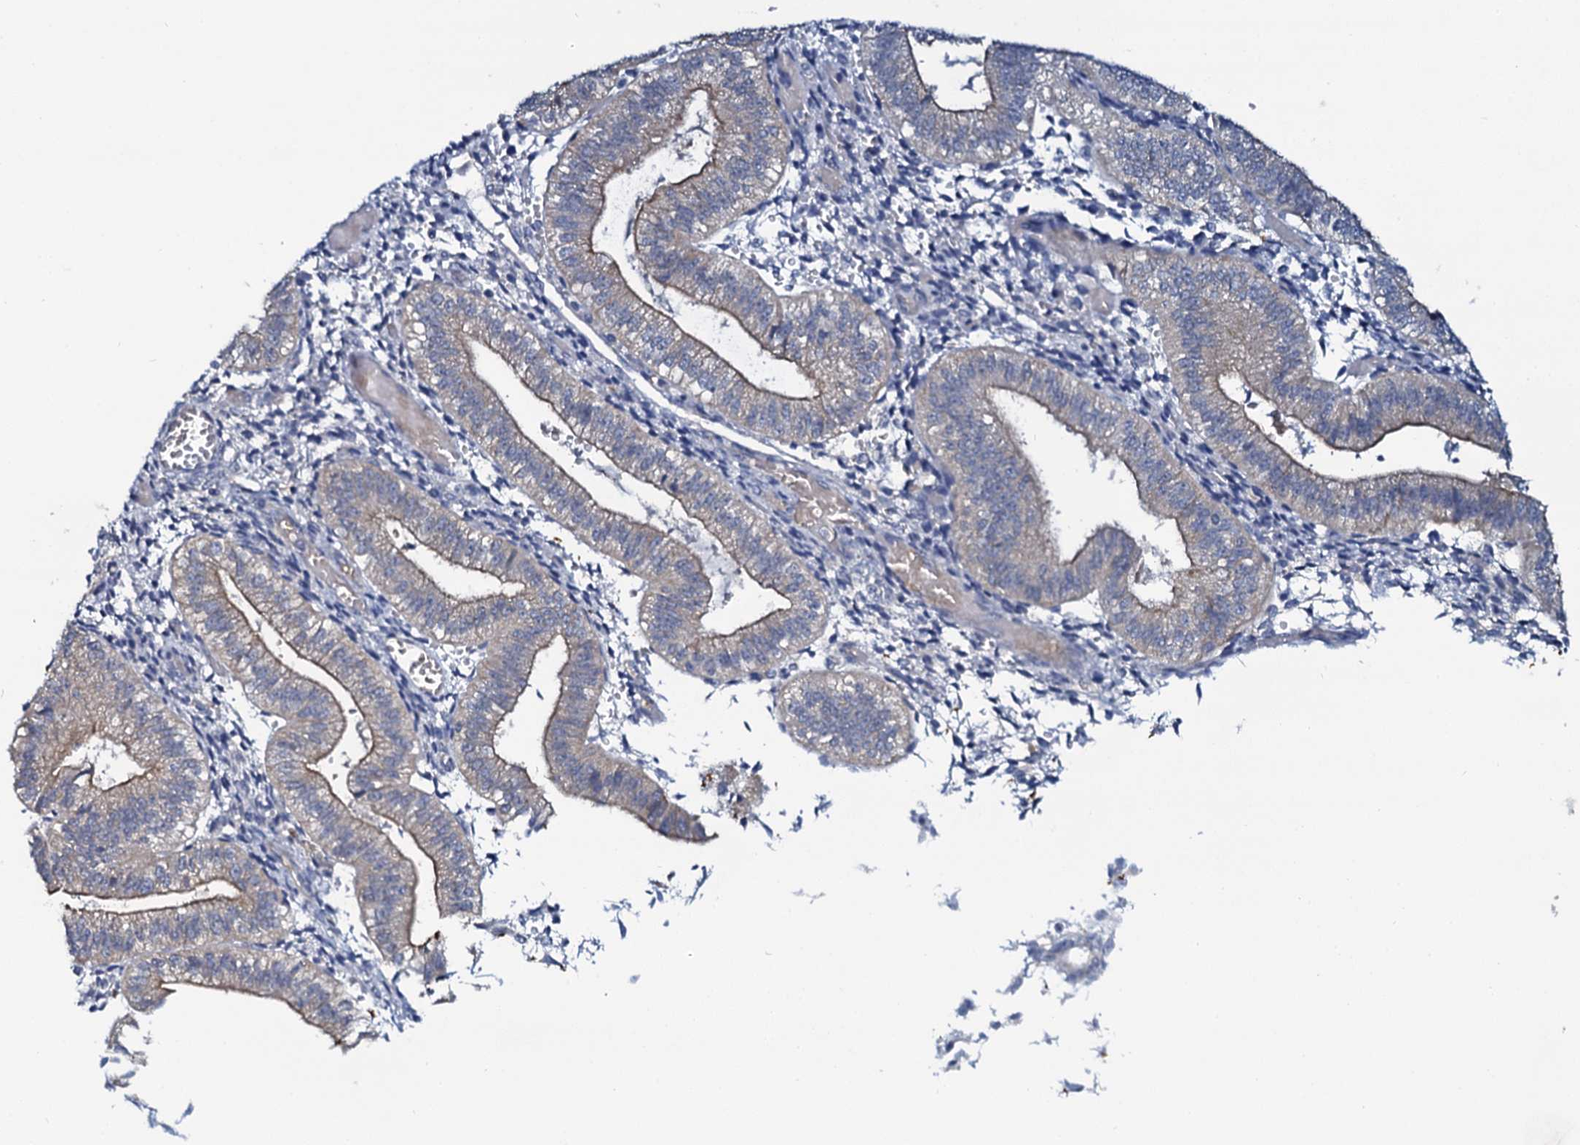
{"staining": {"intensity": "negative", "quantity": "none", "location": "none"}, "tissue": "endometrium", "cell_type": "Cells in endometrial stroma", "image_type": "normal", "snomed": [{"axis": "morphology", "description": "Normal tissue, NOS"}, {"axis": "topography", "description": "Endometrium"}], "caption": "DAB immunohistochemical staining of unremarkable human endometrium displays no significant expression in cells in endometrial stroma.", "gene": "C10orf88", "patient": {"sex": "female", "age": 34}}